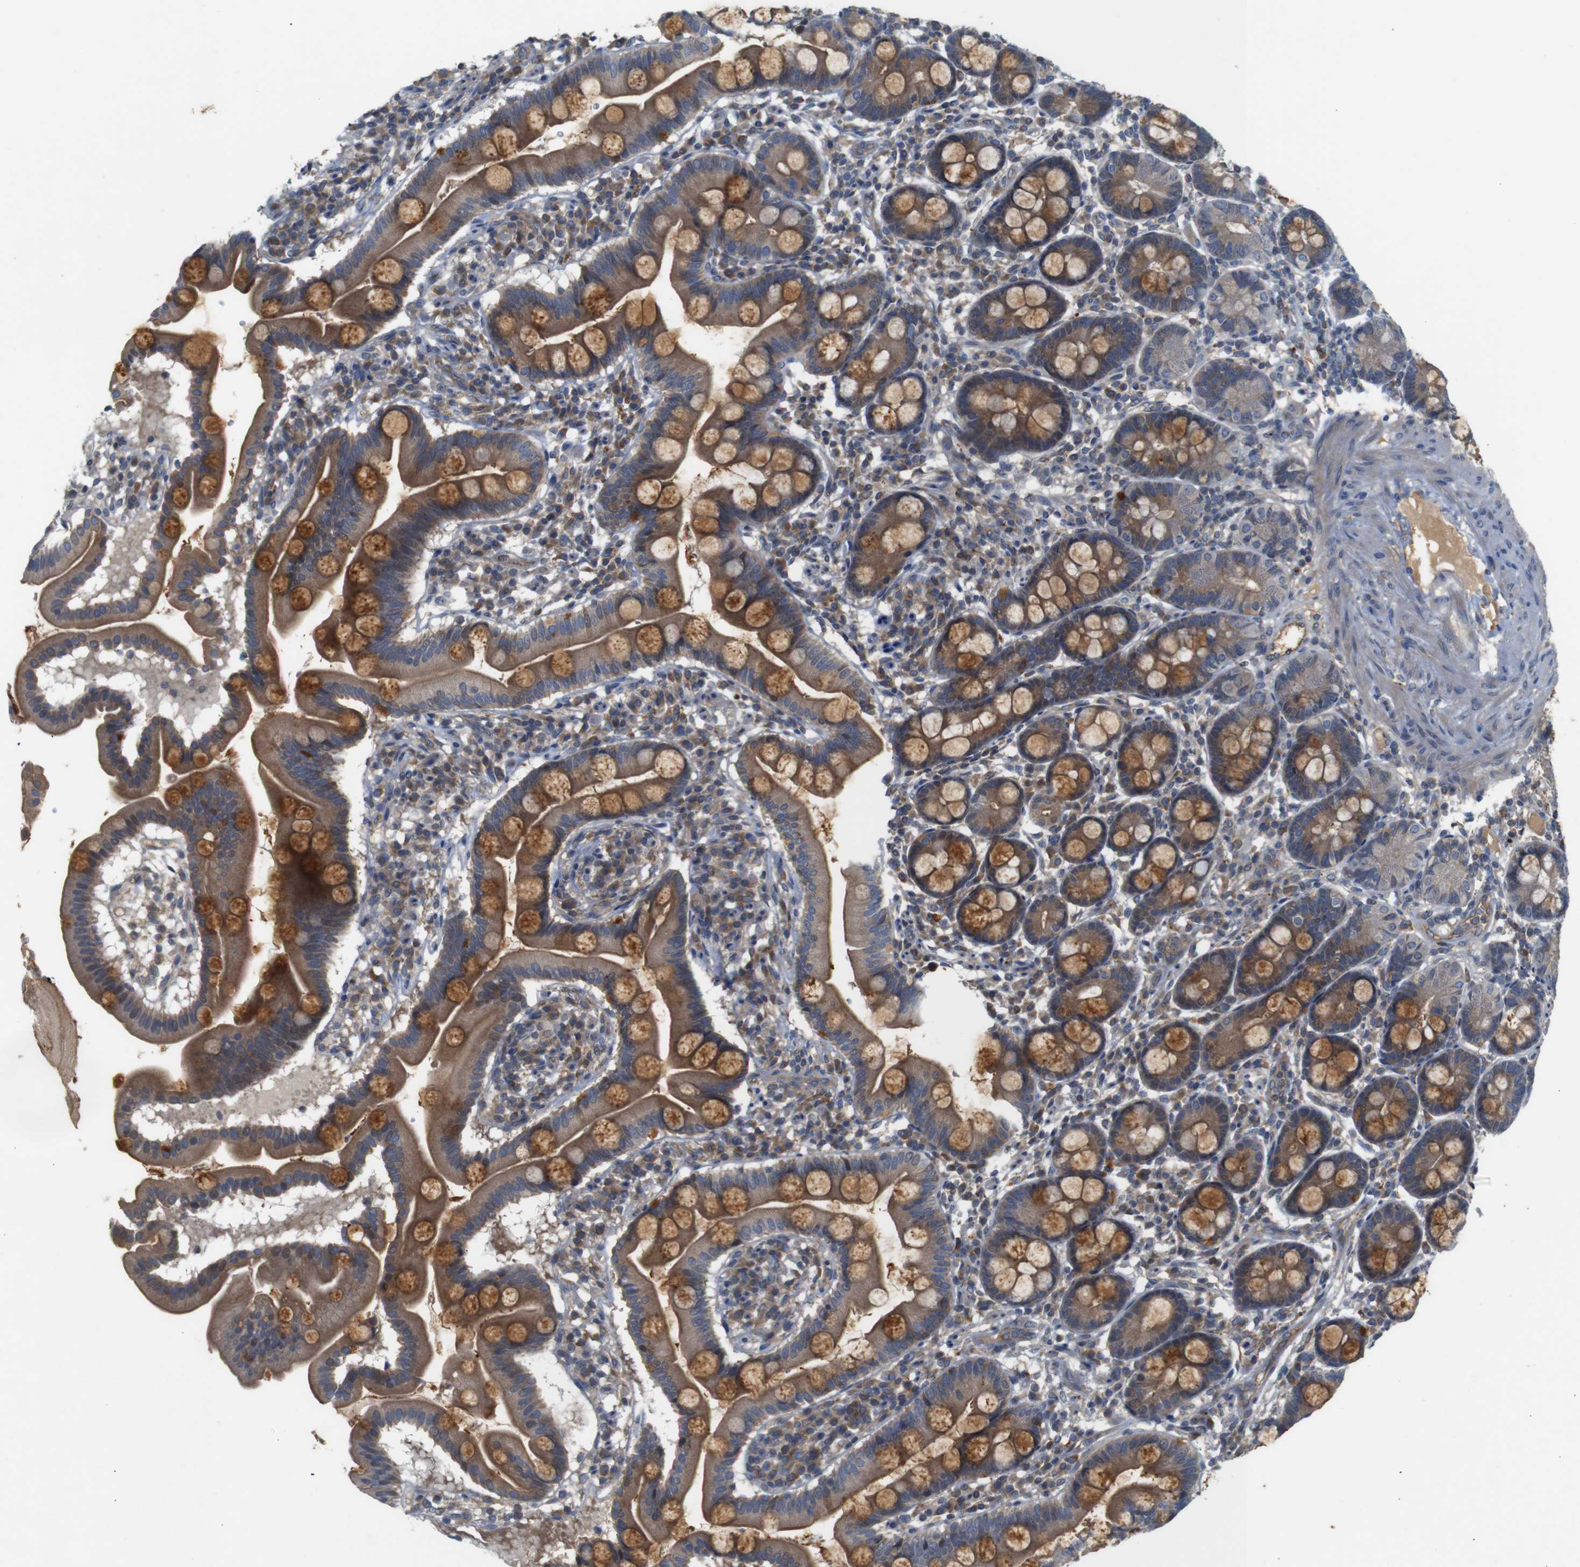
{"staining": {"intensity": "strong", "quantity": ">75%", "location": "cytoplasmic/membranous"}, "tissue": "duodenum", "cell_type": "Glandular cells", "image_type": "normal", "snomed": [{"axis": "morphology", "description": "Normal tissue, NOS"}, {"axis": "topography", "description": "Duodenum"}], "caption": "A brown stain highlights strong cytoplasmic/membranous positivity of a protein in glandular cells of normal human duodenum. Nuclei are stained in blue.", "gene": "PTPN1", "patient": {"sex": "male", "age": 50}}